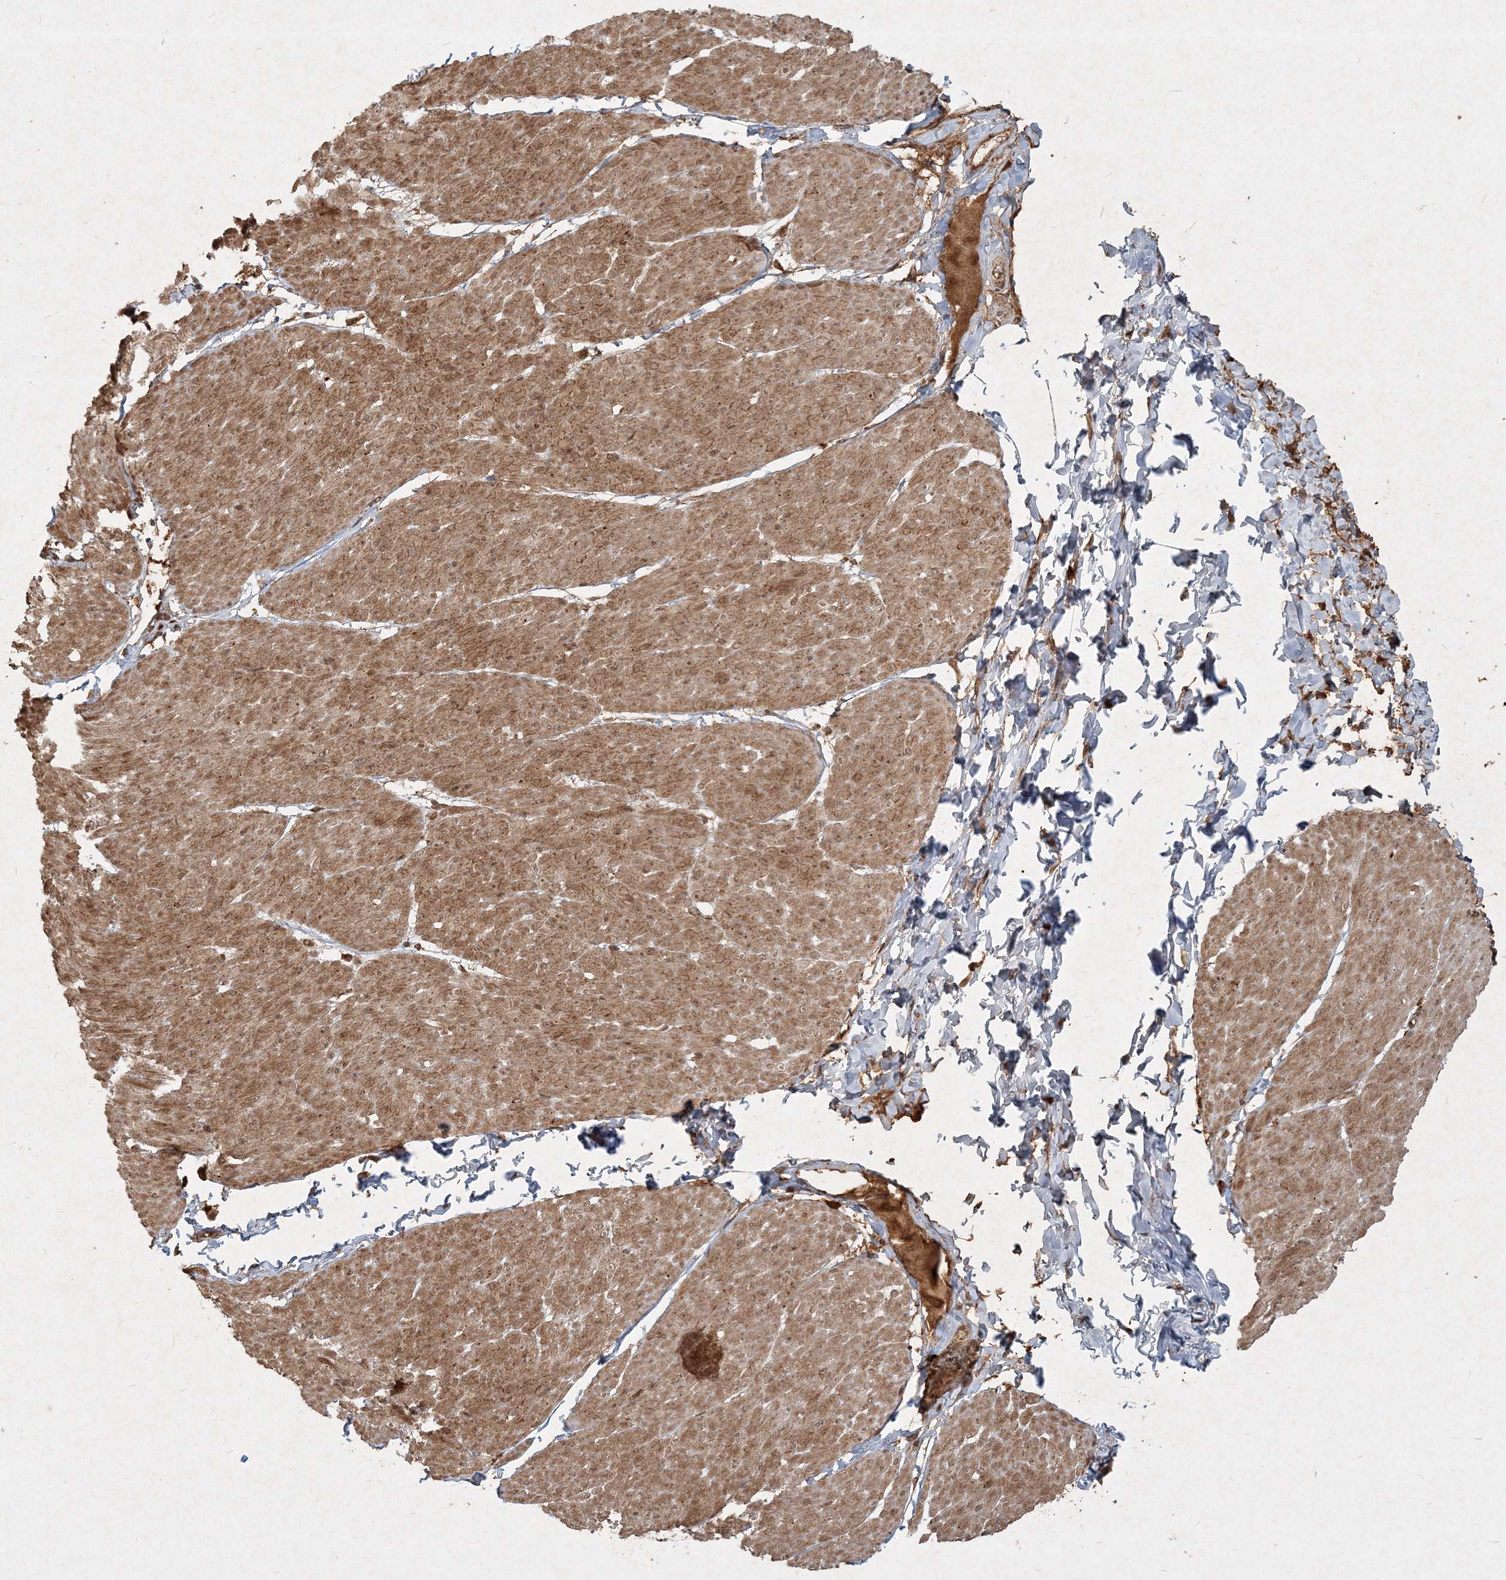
{"staining": {"intensity": "moderate", "quantity": ">75%", "location": "cytoplasmic/membranous"}, "tissue": "smooth muscle", "cell_type": "Smooth muscle cells", "image_type": "normal", "snomed": [{"axis": "morphology", "description": "Urothelial carcinoma, High grade"}, {"axis": "topography", "description": "Urinary bladder"}], "caption": "Immunohistochemical staining of benign human smooth muscle exhibits moderate cytoplasmic/membranous protein staining in approximately >75% of smooth muscle cells. (Stains: DAB in brown, nuclei in blue, Microscopy: brightfield microscopy at high magnification).", "gene": "NARS1", "patient": {"sex": "male", "age": 46}}